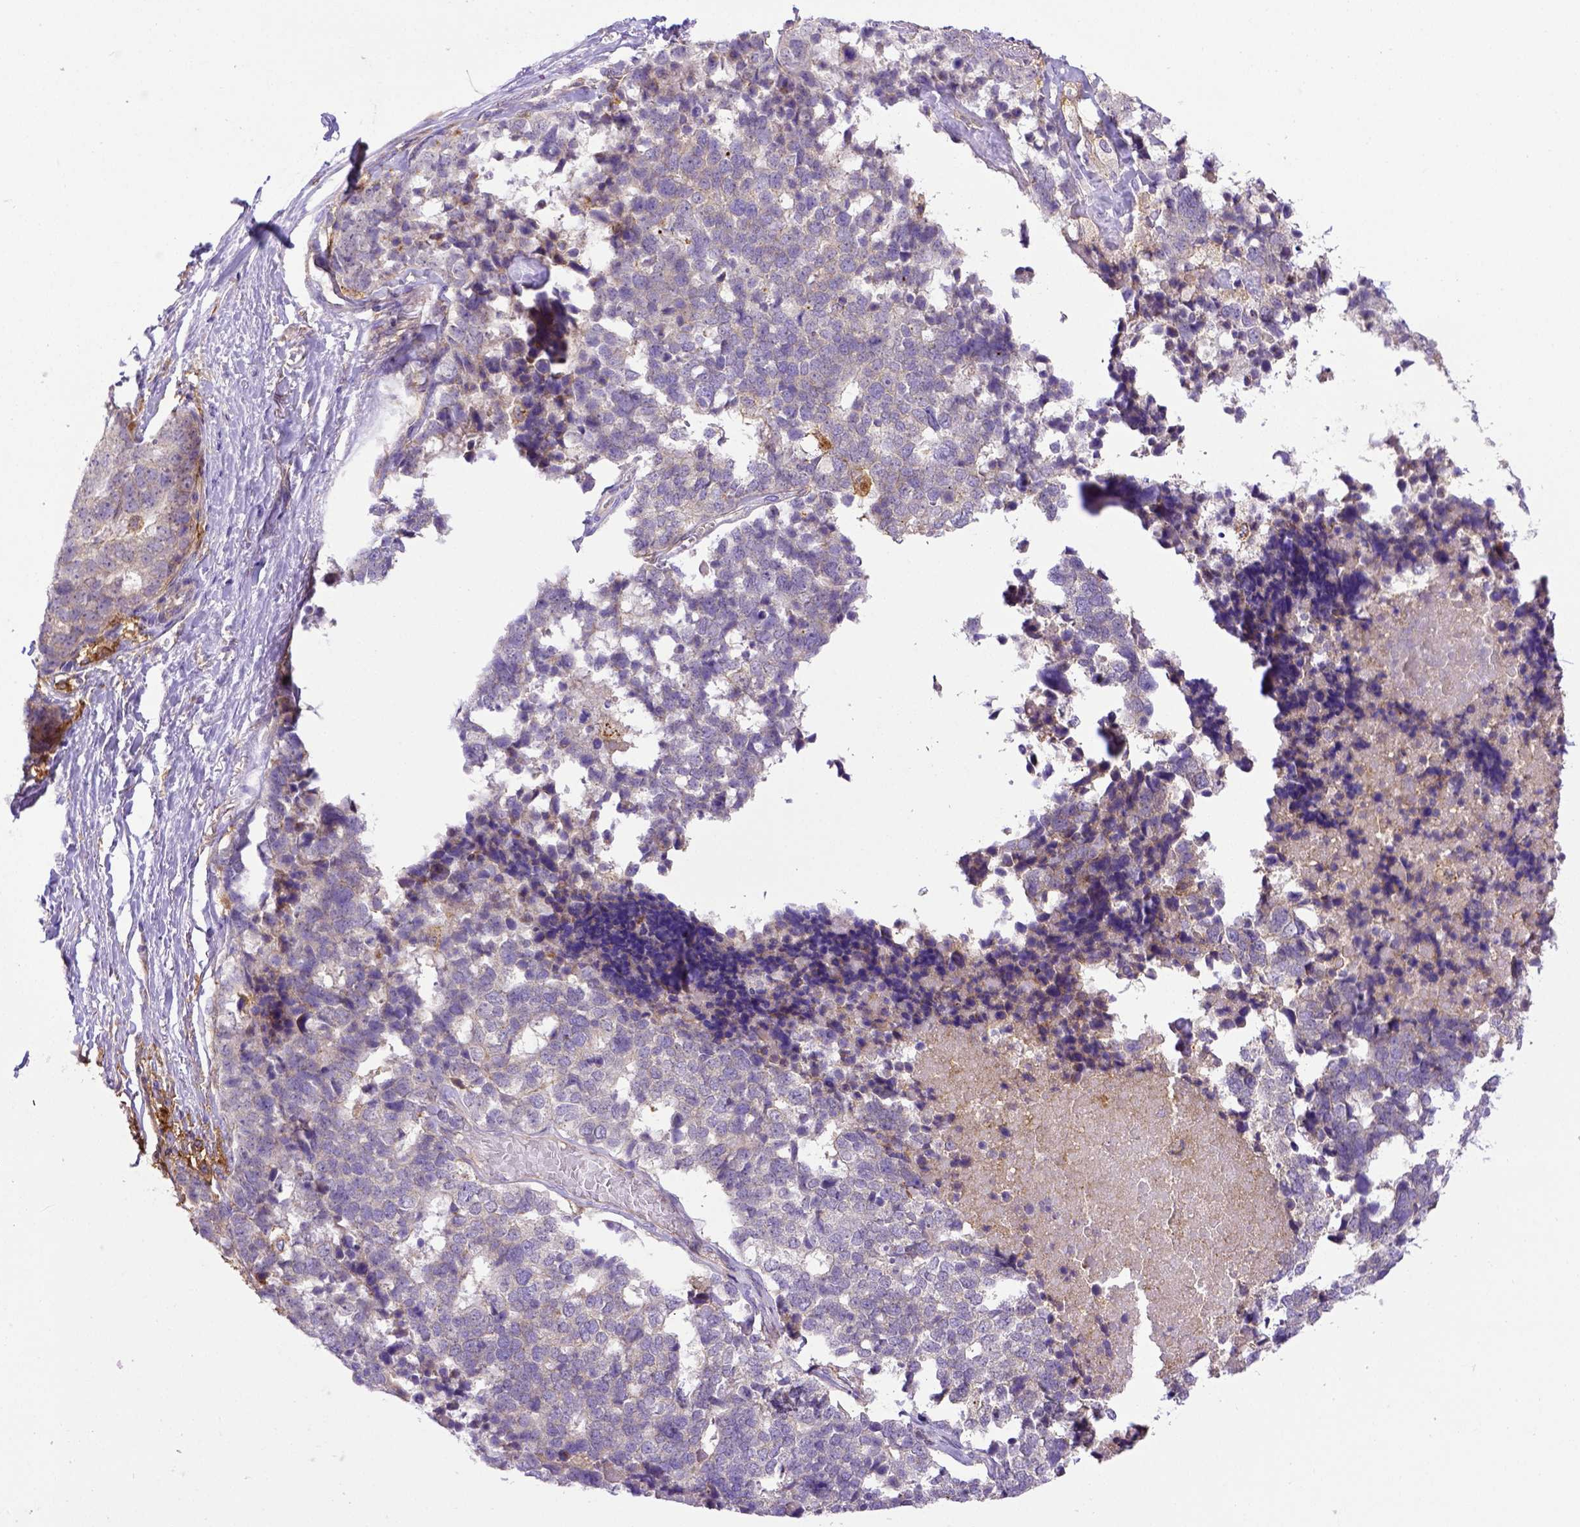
{"staining": {"intensity": "negative", "quantity": "none", "location": "none"}, "tissue": "stomach cancer", "cell_type": "Tumor cells", "image_type": "cancer", "snomed": [{"axis": "morphology", "description": "Adenocarcinoma, NOS"}, {"axis": "topography", "description": "Stomach"}], "caption": "A histopathology image of stomach cancer (adenocarcinoma) stained for a protein demonstrates no brown staining in tumor cells.", "gene": "CD40", "patient": {"sex": "male", "age": 69}}